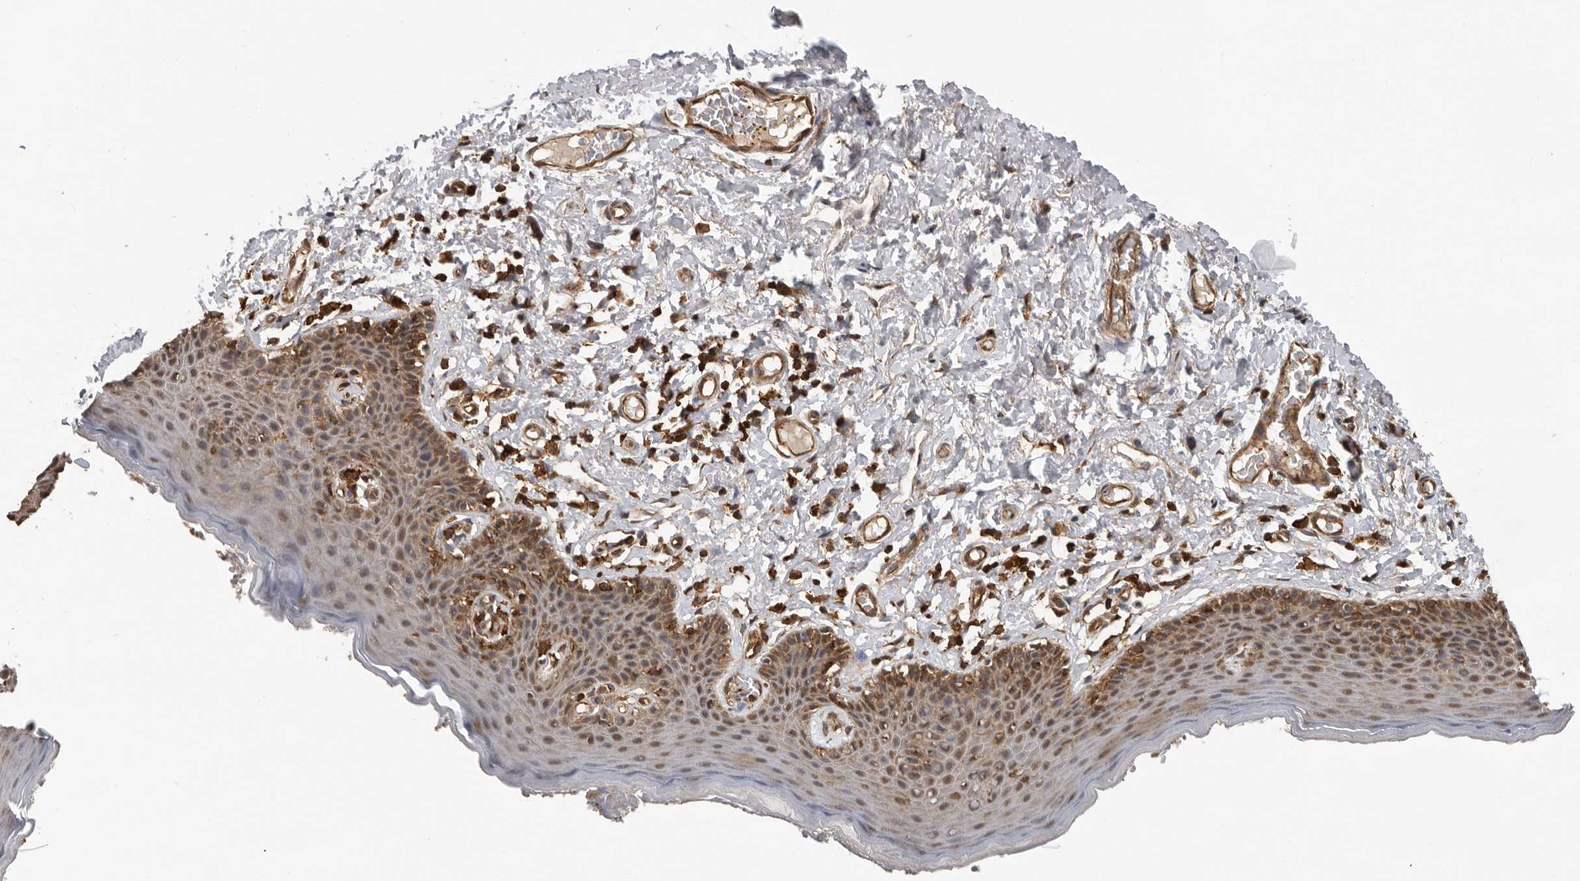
{"staining": {"intensity": "moderate", "quantity": ">75%", "location": "cytoplasmic/membranous,nuclear"}, "tissue": "skin", "cell_type": "Epidermal cells", "image_type": "normal", "snomed": [{"axis": "morphology", "description": "Normal tissue, NOS"}, {"axis": "topography", "description": "Vulva"}], "caption": "Skin stained with a brown dye exhibits moderate cytoplasmic/membranous,nuclear positive expression in about >75% of epidermal cells.", "gene": "RNF157", "patient": {"sex": "female", "age": 66}}